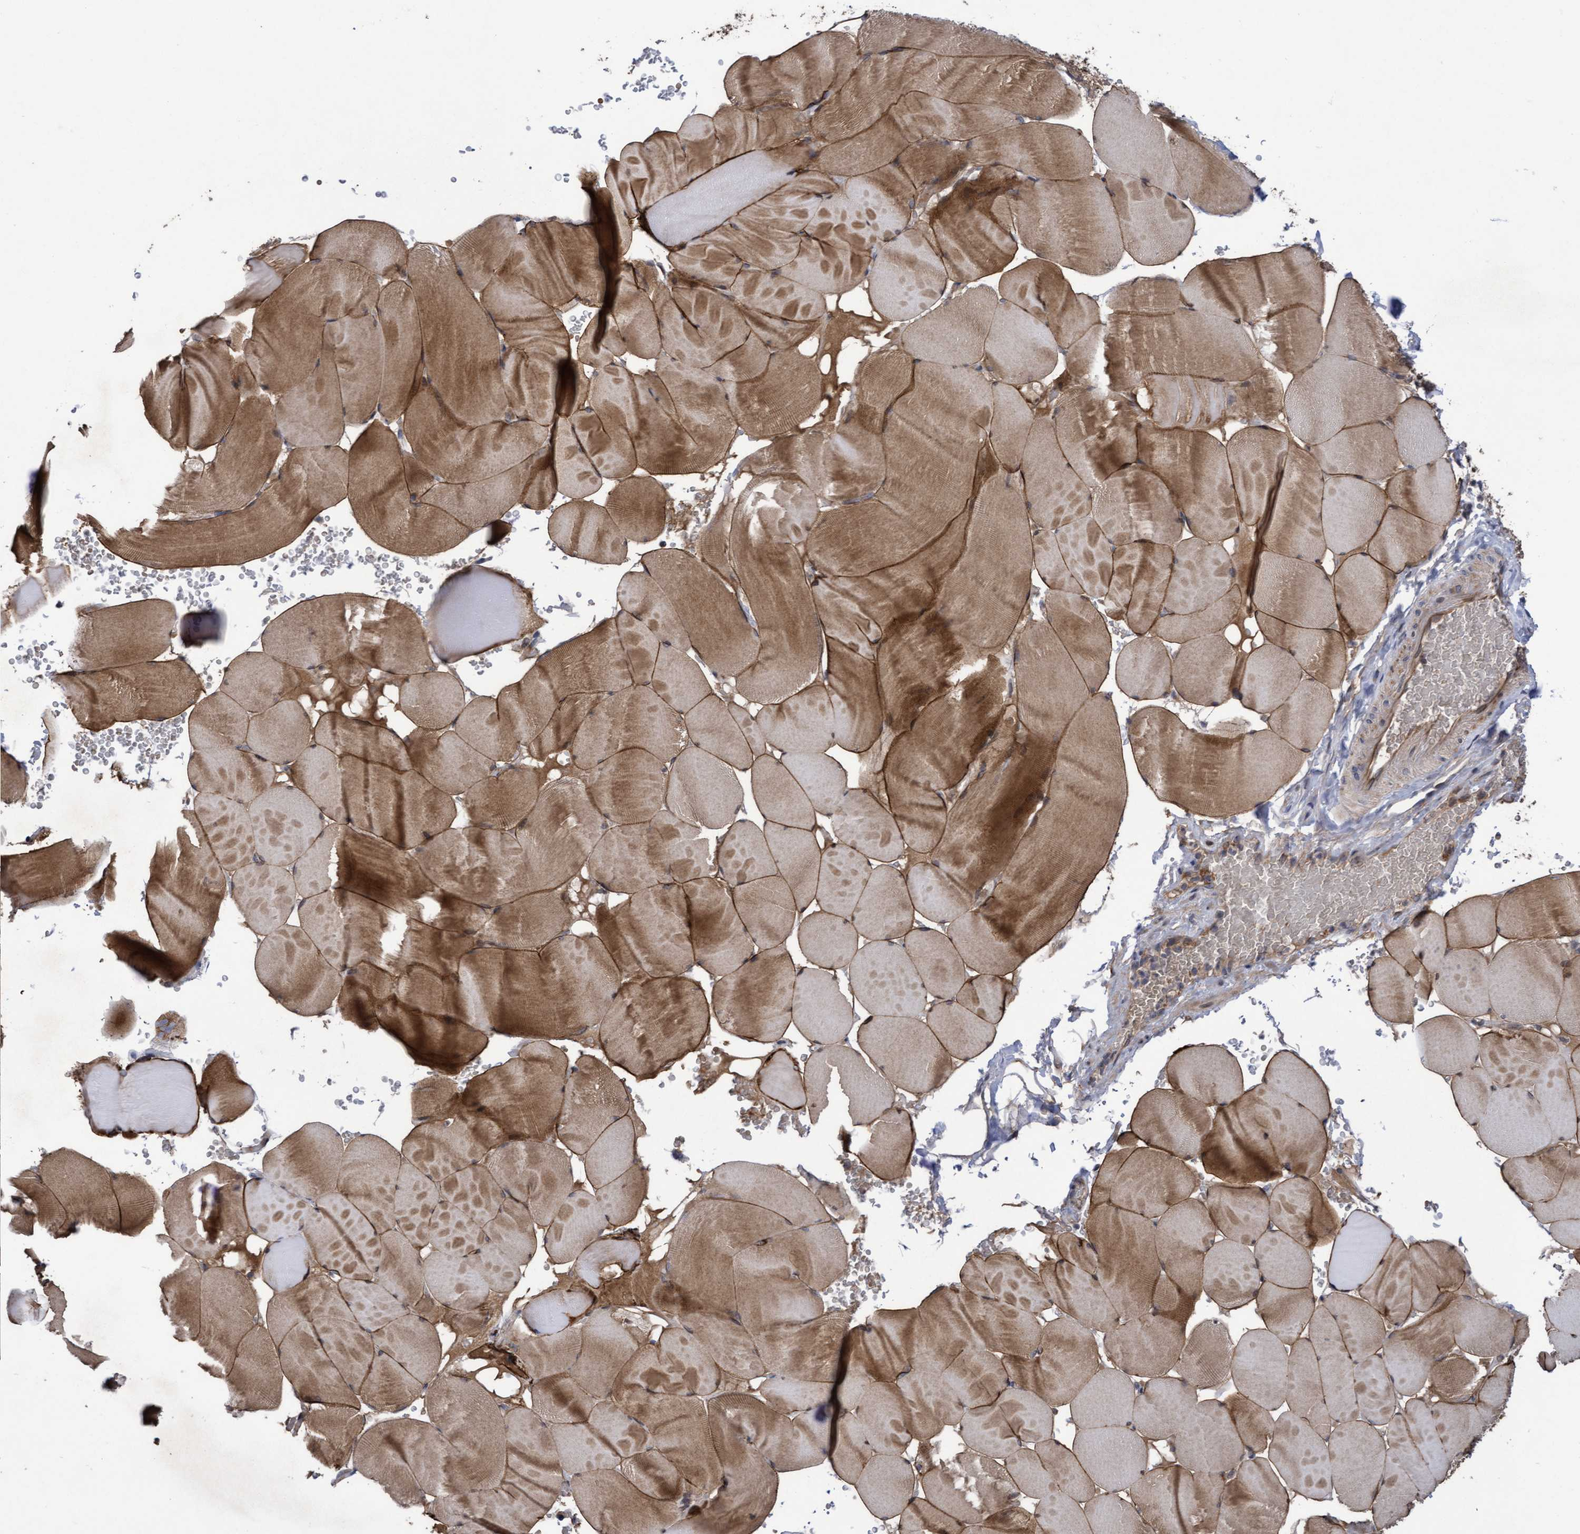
{"staining": {"intensity": "moderate", "quantity": ">75%", "location": "cytoplasmic/membranous"}, "tissue": "skeletal muscle", "cell_type": "Myocytes", "image_type": "normal", "snomed": [{"axis": "morphology", "description": "Normal tissue, NOS"}, {"axis": "topography", "description": "Skeletal muscle"}], "caption": "Protein positivity by immunohistochemistry displays moderate cytoplasmic/membranous expression in approximately >75% of myocytes in benign skeletal muscle.", "gene": "COBL", "patient": {"sex": "male", "age": 62}}